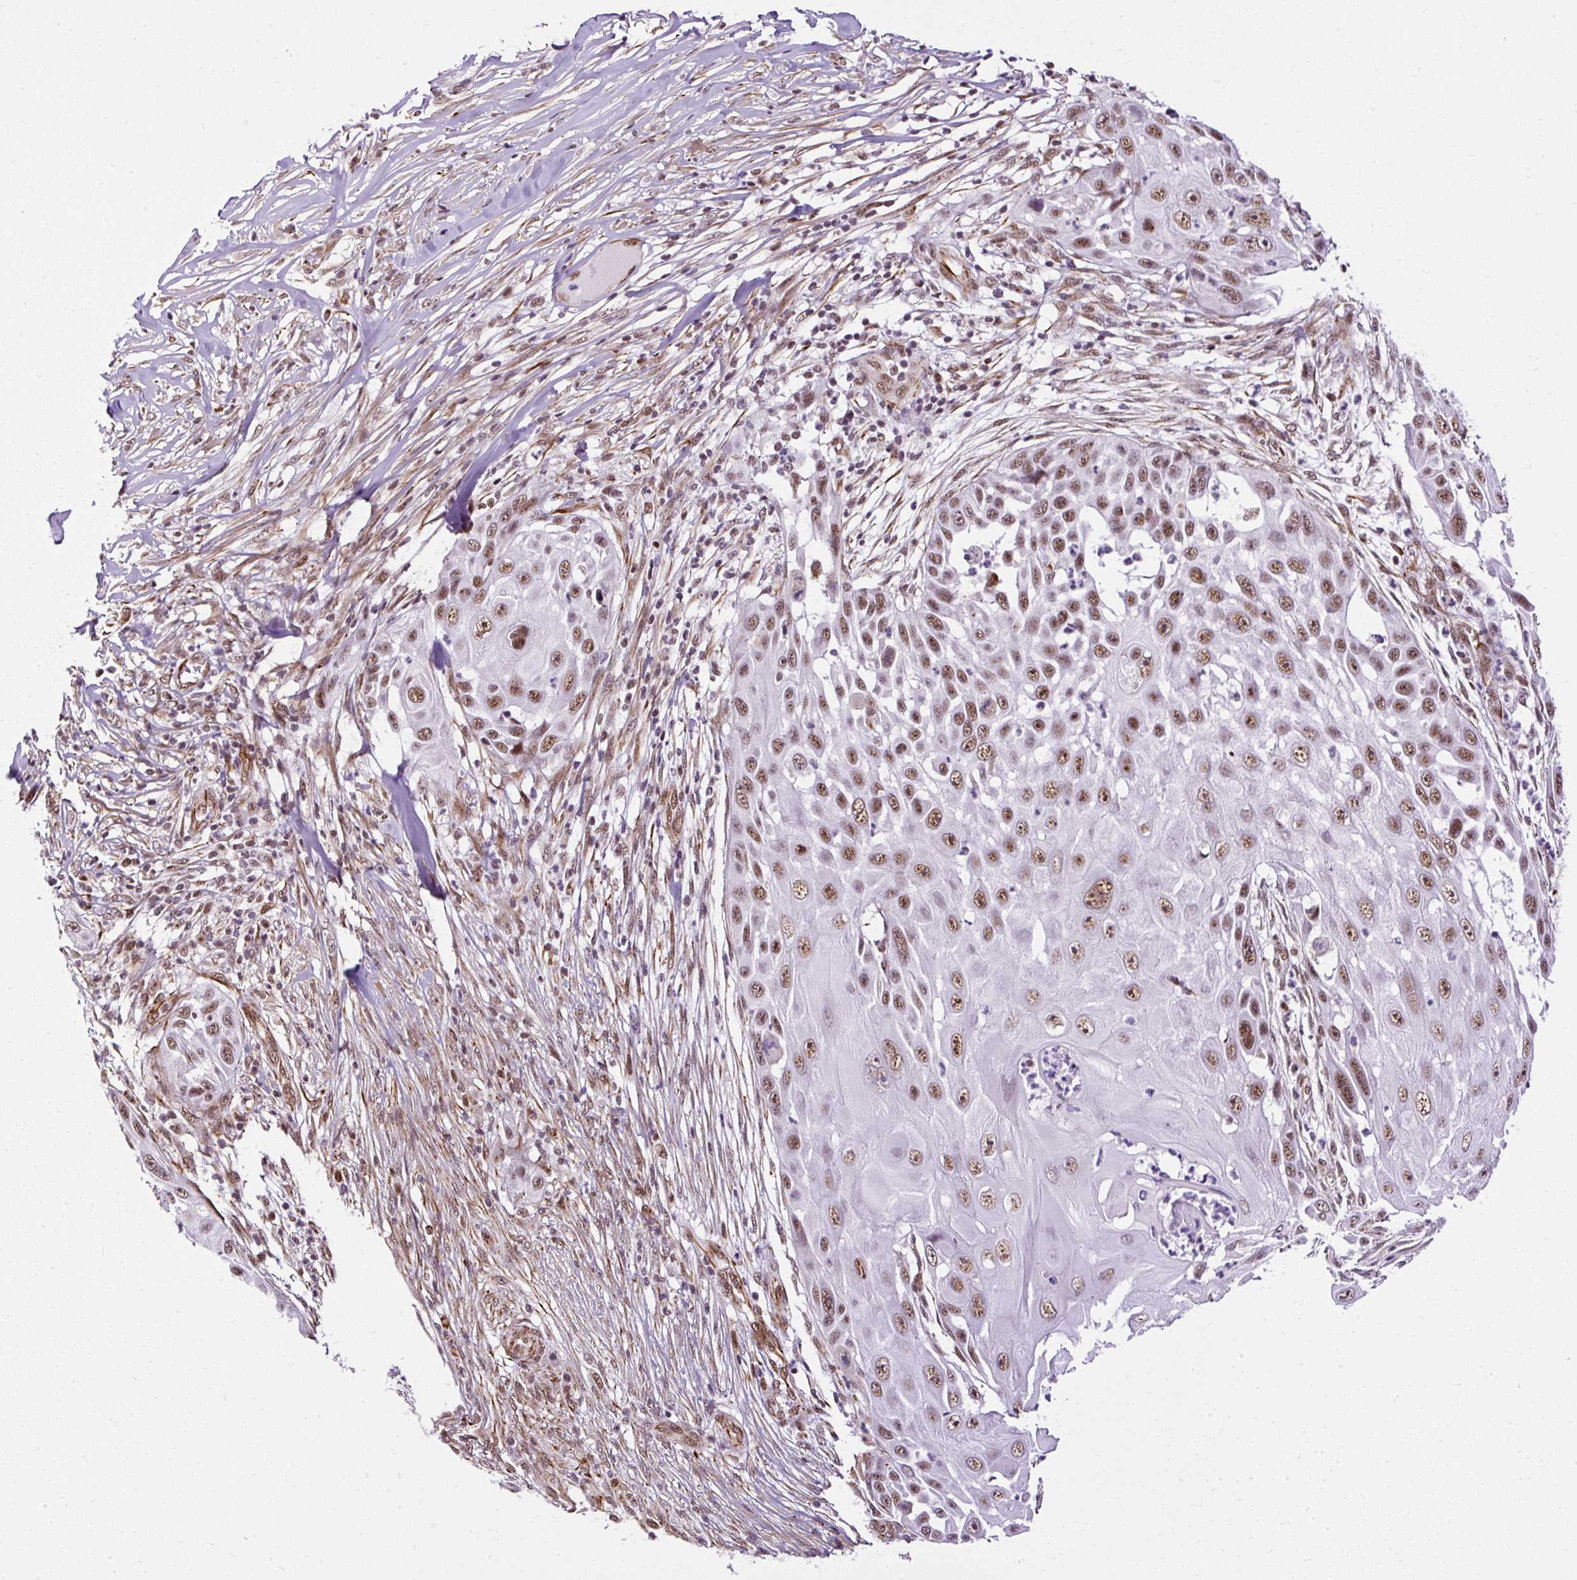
{"staining": {"intensity": "moderate", "quantity": ">75%", "location": "nuclear"}, "tissue": "skin cancer", "cell_type": "Tumor cells", "image_type": "cancer", "snomed": [{"axis": "morphology", "description": "Squamous cell carcinoma, NOS"}, {"axis": "topography", "description": "Skin"}], "caption": "Brown immunohistochemical staining in skin squamous cell carcinoma reveals moderate nuclear expression in approximately >75% of tumor cells. The protein is stained brown, and the nuclei are stained in blue (DAB IHC with brightfield microscopy, high magnification).", "gene": "LUC7L2", "patient": {"sex": "female", "age": 44}}